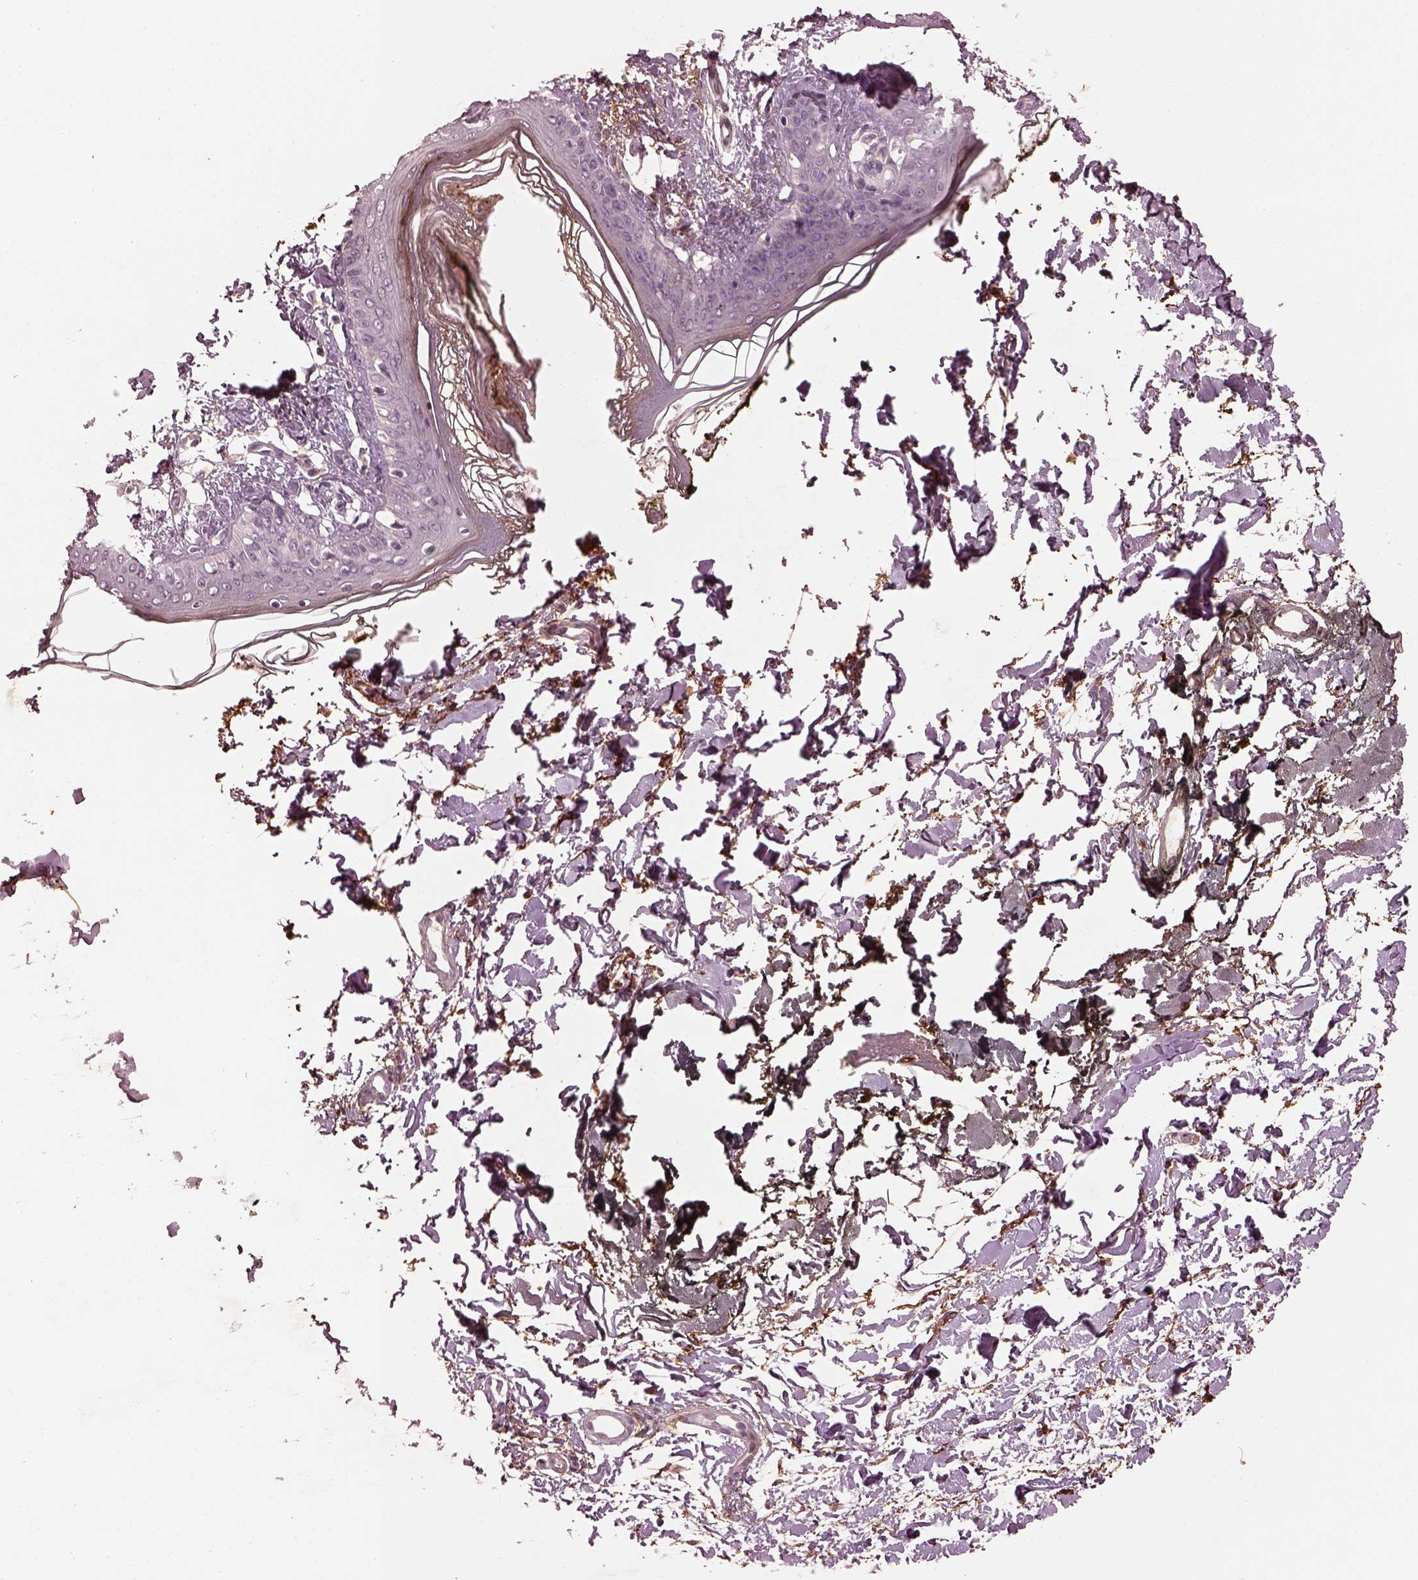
{"staining": {"intensity": "moderate", "quantity": "25%-75%", "location": "cytoplasmic/membranous"}, "tissue": "skin", "cell_type": "Fibroblasts", "image_type": "normal", "snomed": [{"axis": "morphology", "description": "Normal tissue, NOS"}, {"axis": "topography", "description": "Skin"}], "caption": "The histopathology image exhibits staining of unremarkable skin, revealing moderate cytoplasmic/membranous protein staining (brown color) within fibroblasts.", "gene": "EFEMP1", "patient": {"sex": "female", "age": 34}}